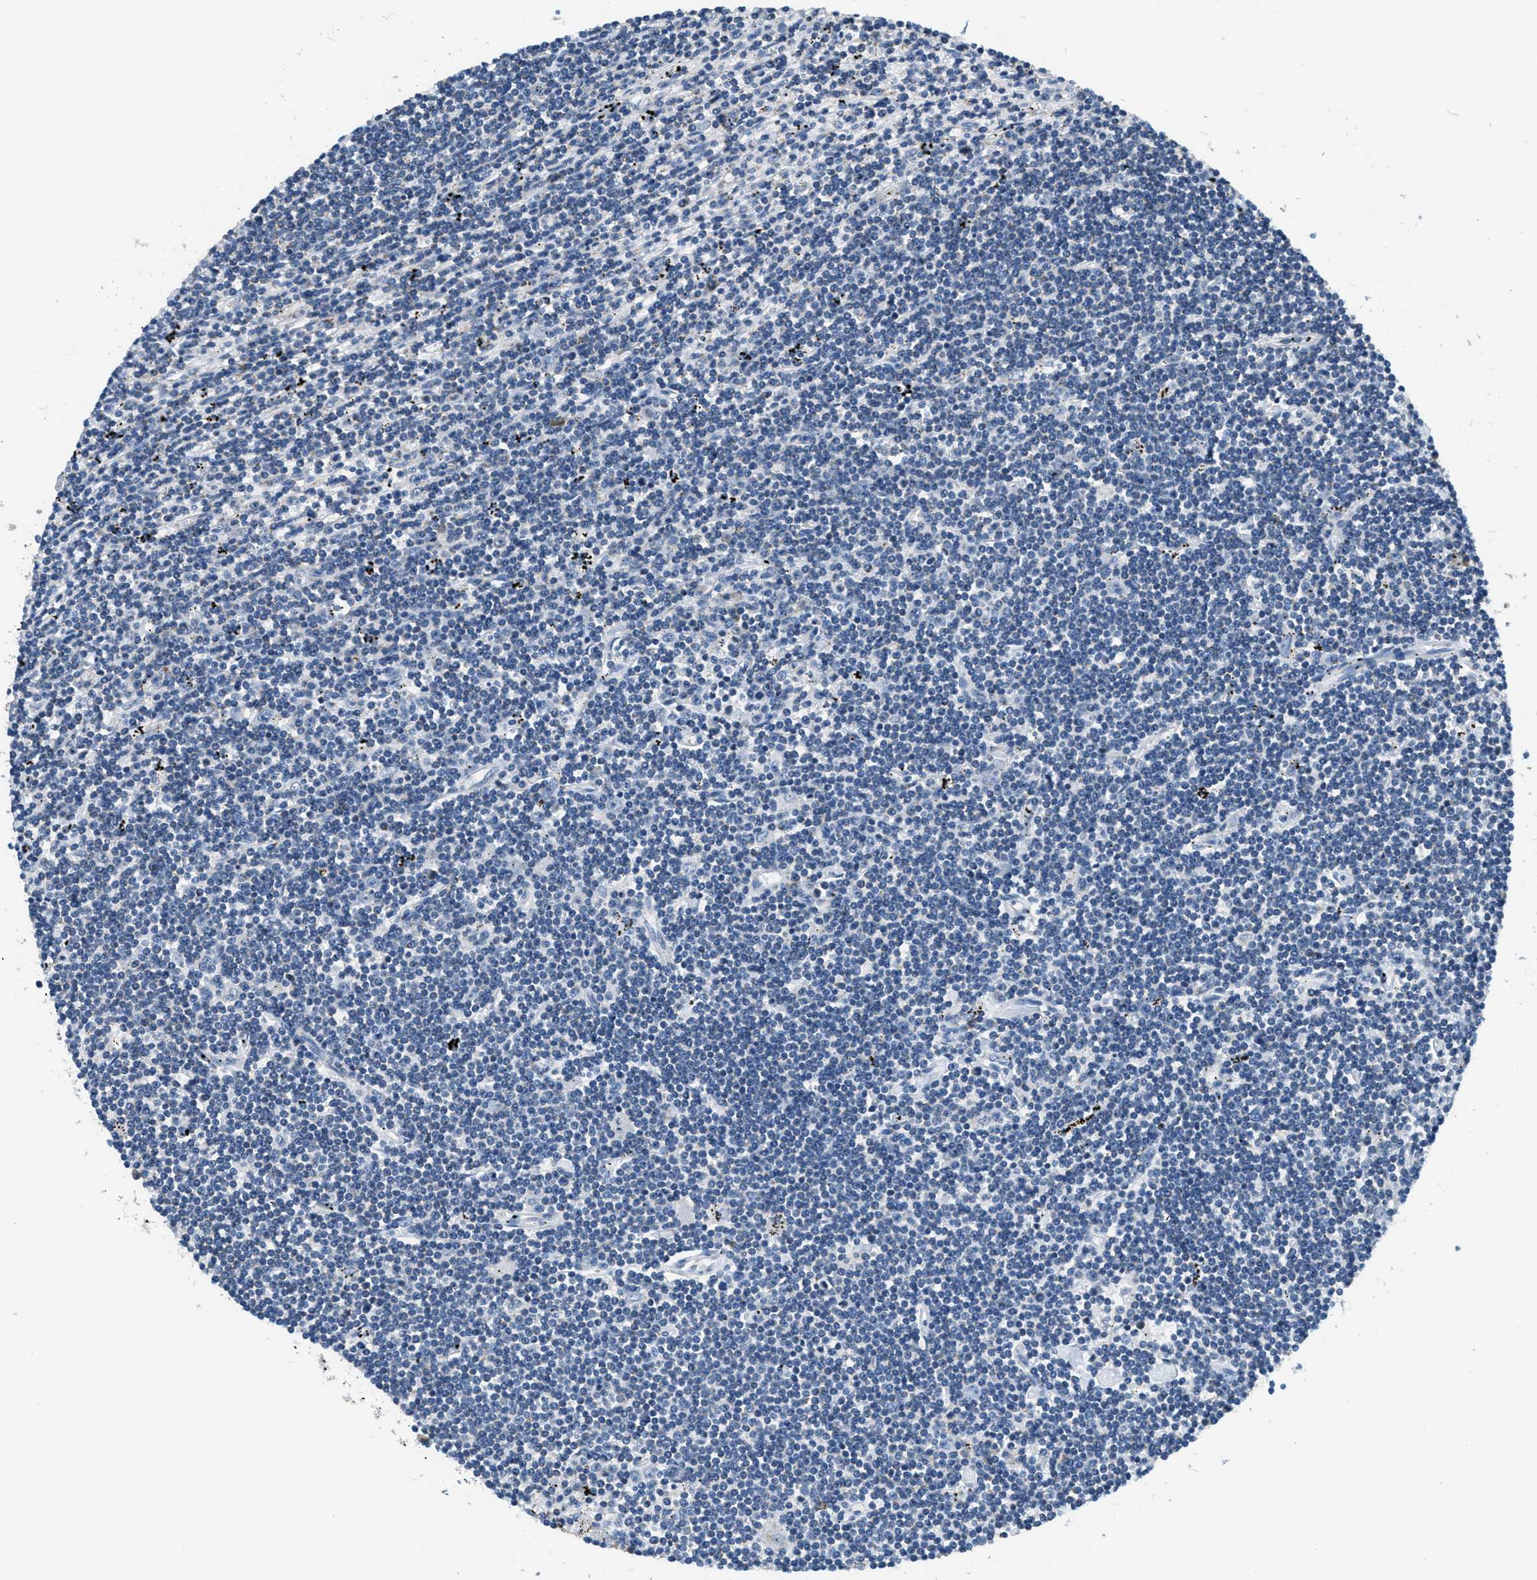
{"staining": {"intensity": "negative", "quantity": "none", "location": "none"}, "tissue": "lymphoma", "cell_type": "Tumor cells", "image_type": "cancer", "snomed": [{"axis": "morphology", "description": "Malignant lymphoma, non-Hodgkin's type, Low grade"}, {"axis": "topography", "description": "Spleen"}], "caption": "High power microscopy micrograph of an IHC histopathology image of lymphoma, revealing no significant positivity in tumor cells.", "gene": "CA4", "patient": {"sex": "male", "age": 76}}